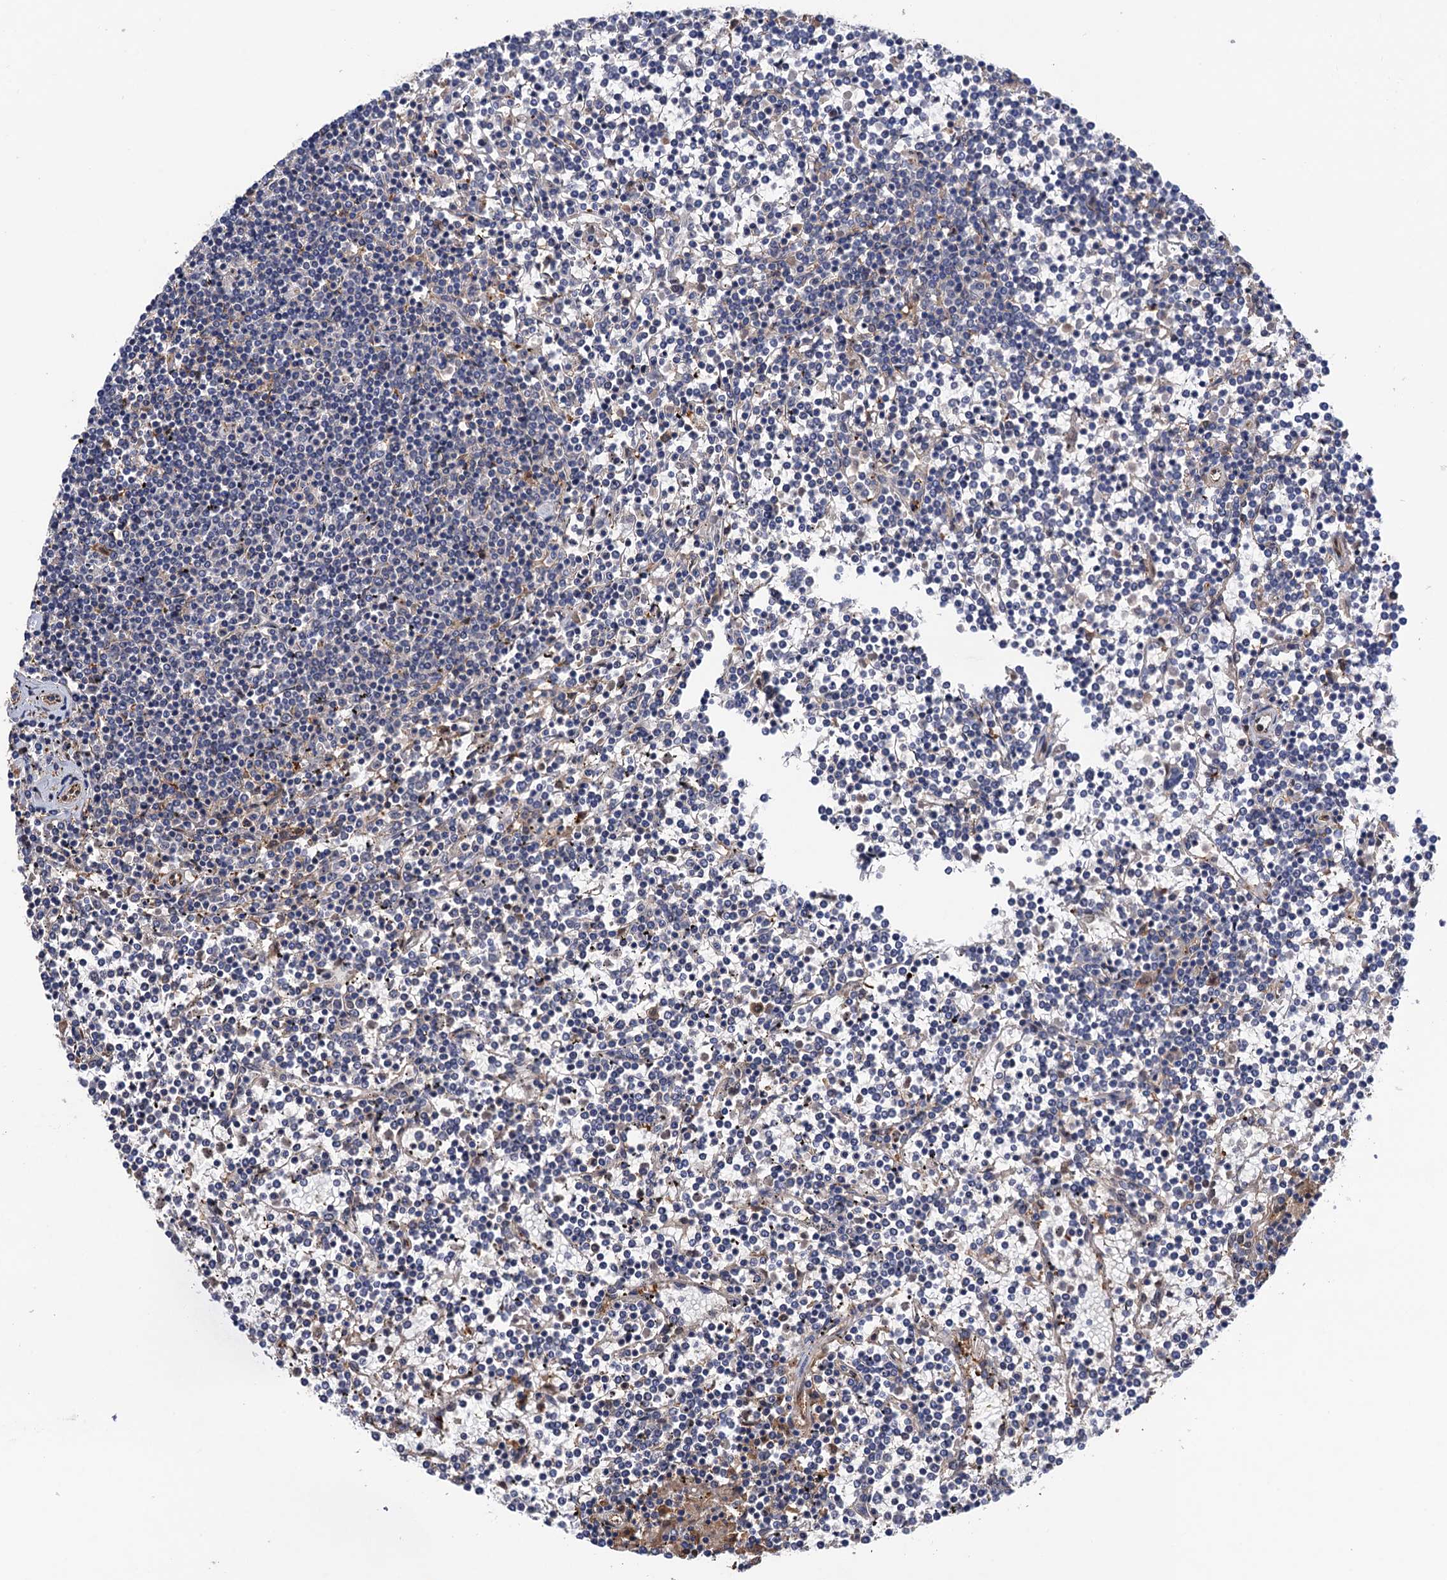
{"staining": {"intensity": "negative", "quantity": "none", "location": "none"}, "tissue": "lymphoma", "cell_type": "Tumor cells", "image_type": "cancer", "snomed": [{"axis": "morphology", "description": "Malignant lymphoma, non-Hodgkin's type, Low grade"}, {"axis": "topography", "description": "Spleen"}], "caption": "High magnification brightfield microscopy of malignant lymphoma, non-Hodgkin's type (low-grade) stained with DAB (3,3'-diaminobenzidine) (brown) and counterstained with hematoxylin (blue): tumor cells show no significant staining.", "gene": "NEK8", "patient": {"sex": "female", "age": 19}}